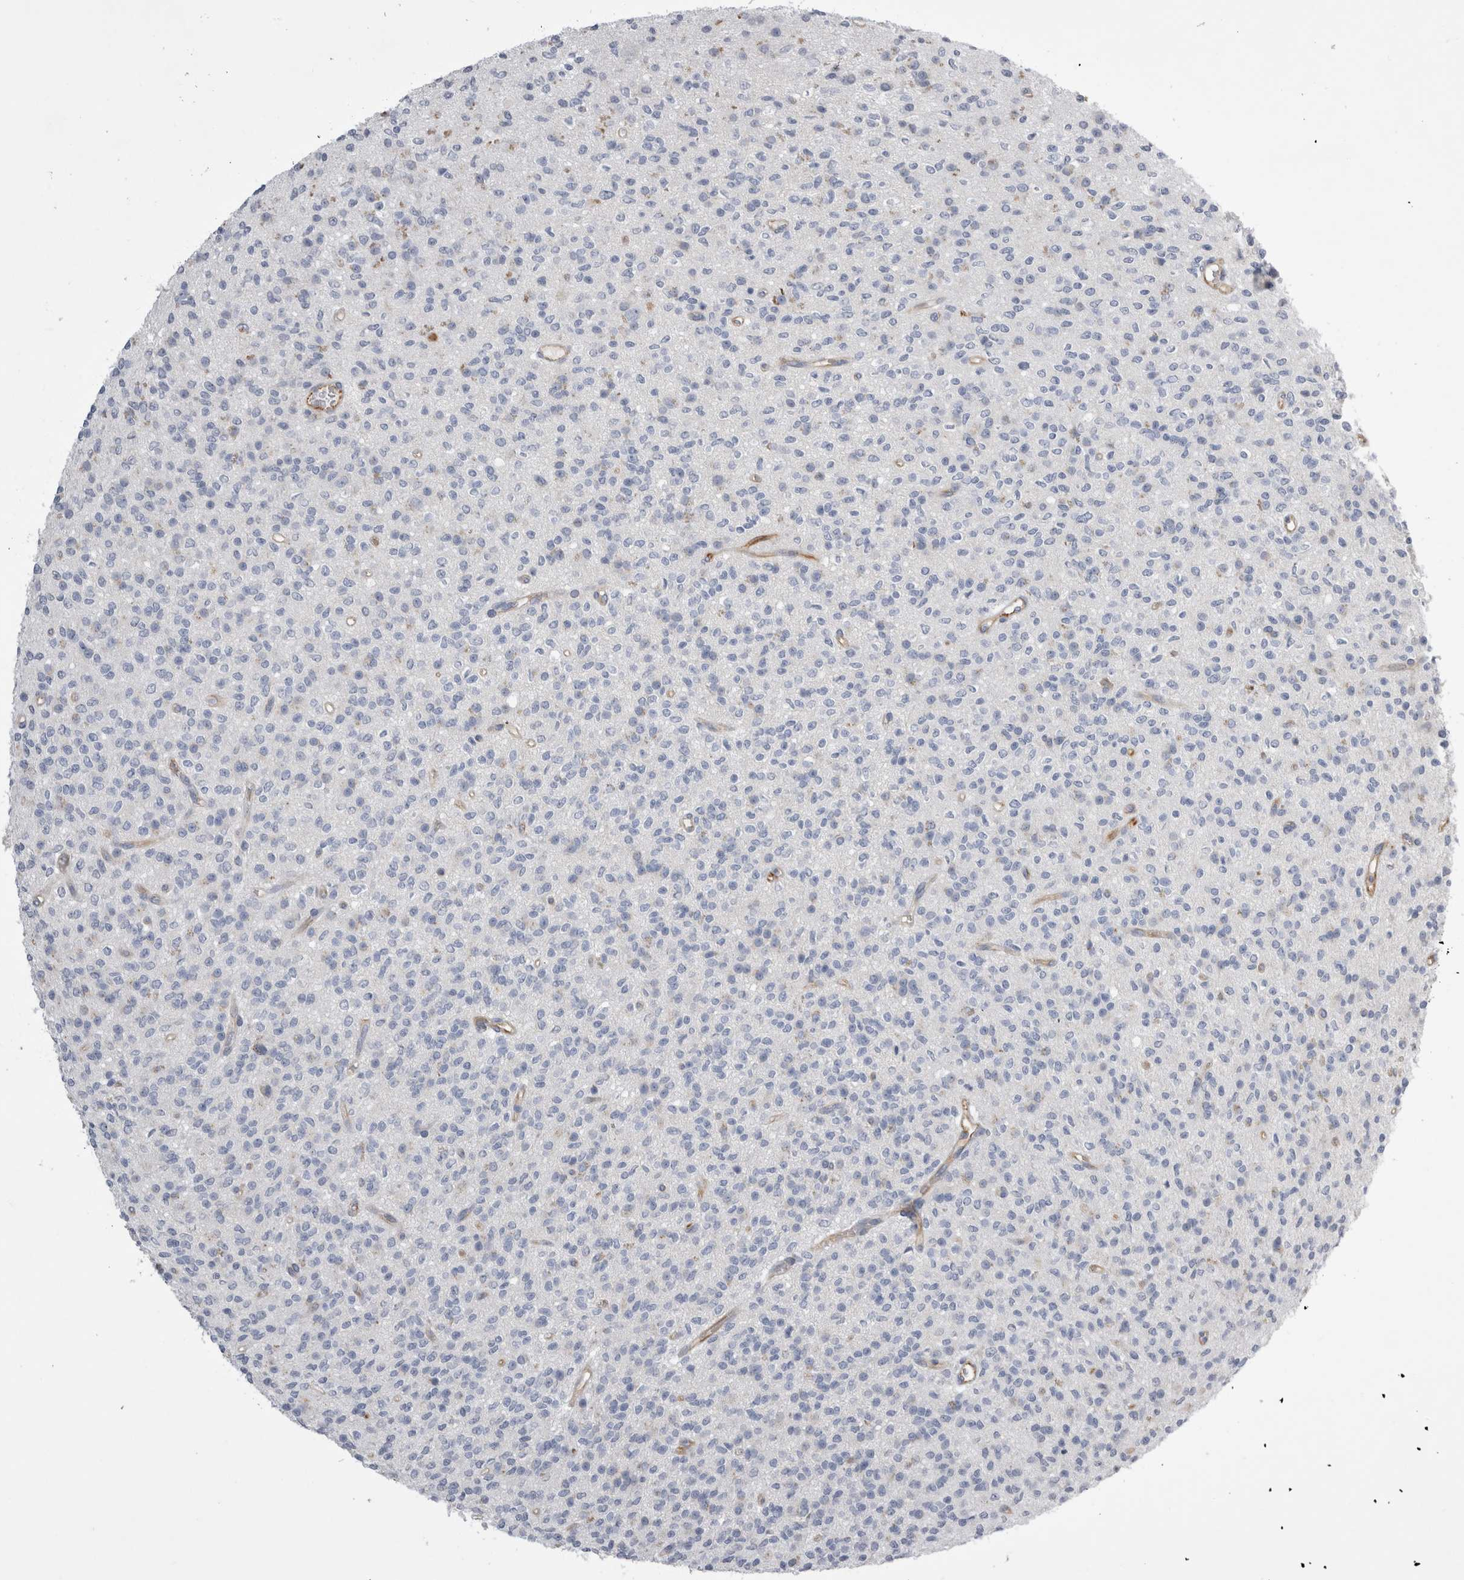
{"staining": {"intensity": "negative", "quantity": "none", "location": "none"}, "tissue": "glioma", "cell_type": "Tumor cells", "image_type": "cancer", "snomed": [{"axis": "morphology", "description": "Glioma, malignant, High grade"}, {"axis": "topography", "description": "Brain"}], "caption": "Tumor cells show no significant protein staining in high-grade glioma (malignant).", "gene": "STRADB", "patient": {"sex": "male", "age": 34}}